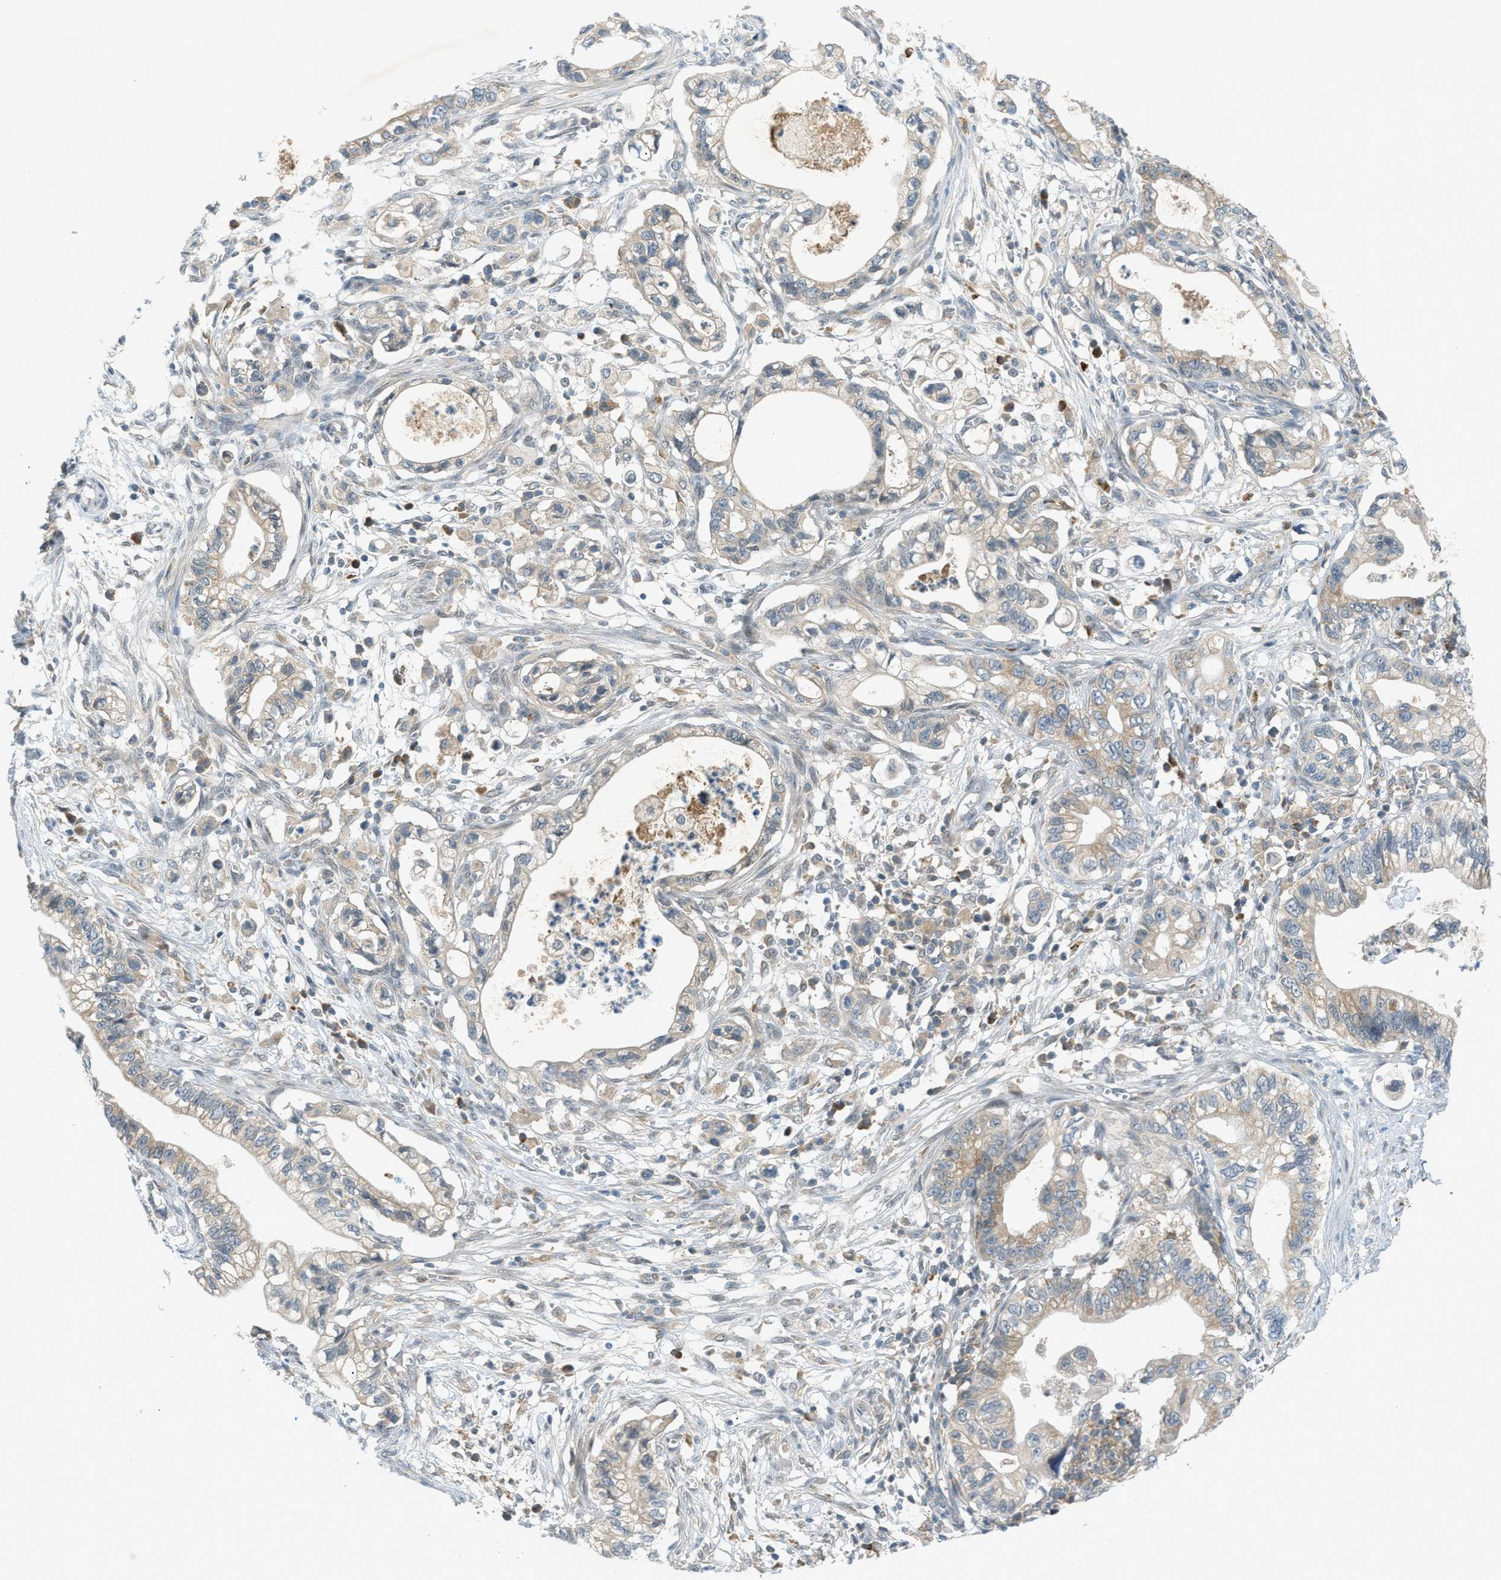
{"staining": {"intensity": "weak", "quantity": "25%-75%", "location": "cytoplasmic/membranous"}, "tissue": "pancreatic cancer", "cell_type": "Tumor cells", "image_type": "cancer", "snomed": [{"axis": "morphology", "description": "Adenocarcinoma, NOS"}, {"axis": "topography", "description": "Pancreas"}], "caption": "A histopathology image of human pancreatic cancer (adenocarcinoma) stained for a protein shows weak cytoplasmic/membranous brown staining in tumor cells. Nuclei are stained in blue.", "gene": "DYRK1A", "patient": {"sex": "male", "age": 56}}